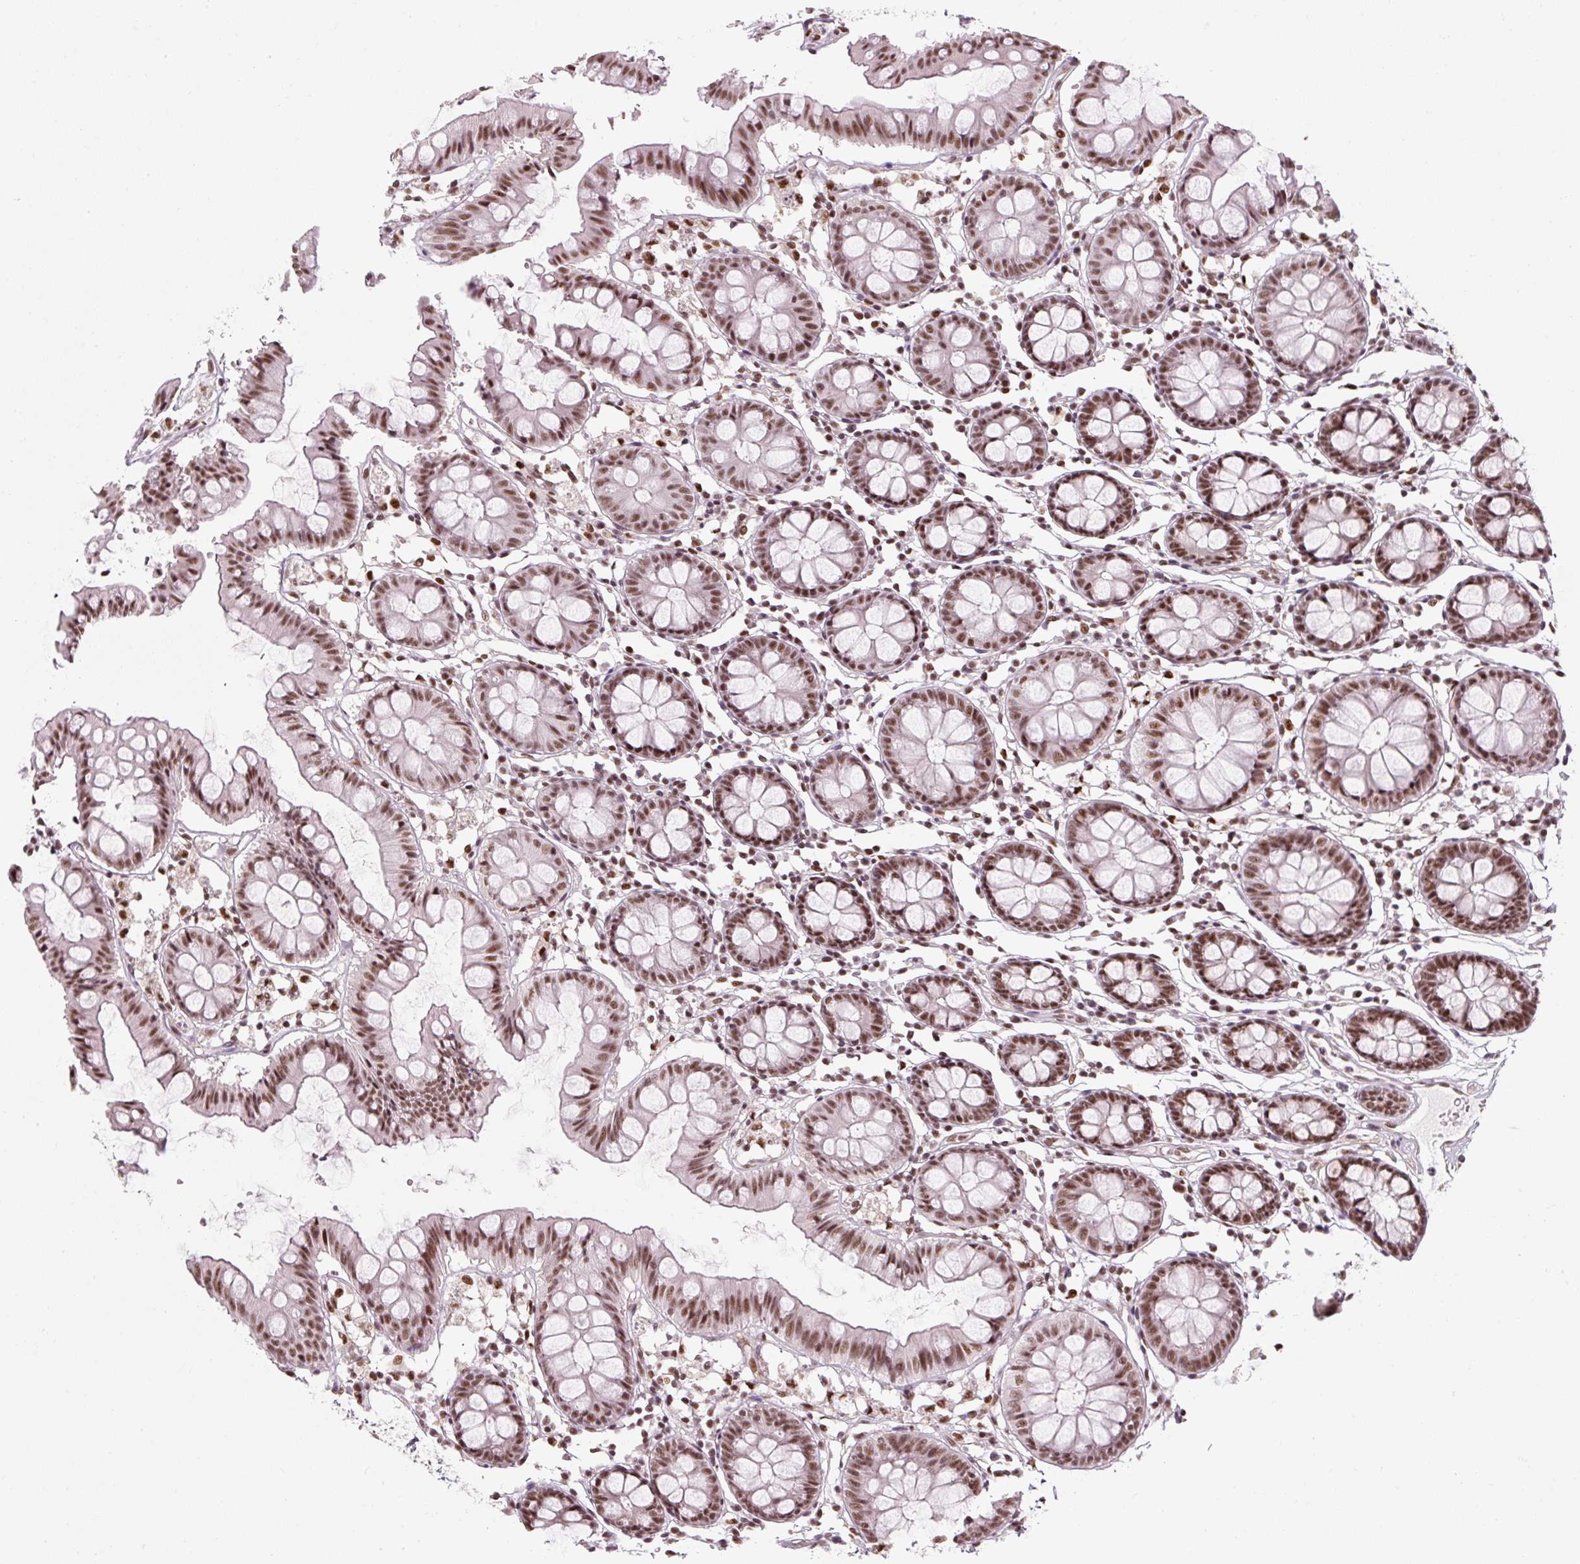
{"staining": {"intensity": "moderate", "quantity": ">75%", "location": "nuclear"}, "tissue": "colon", "cell_type": "Endothelial cells", "image_type": "normal", "snomed": [{"axis": "morphology", "description": "Normal tissue, NOS"}, {"axis": "topography", "description": "Colon"}], "caption": "Moderate nuclear expression is identified in approximately >75% of endothelial cells in benign colon. Using DAB (brown) and hematoxylin (blue) stains, captured at high magnification using brightfield microscopy.", "gene": "U2AF2", "patient": {"sex": "female", "age": 84}}